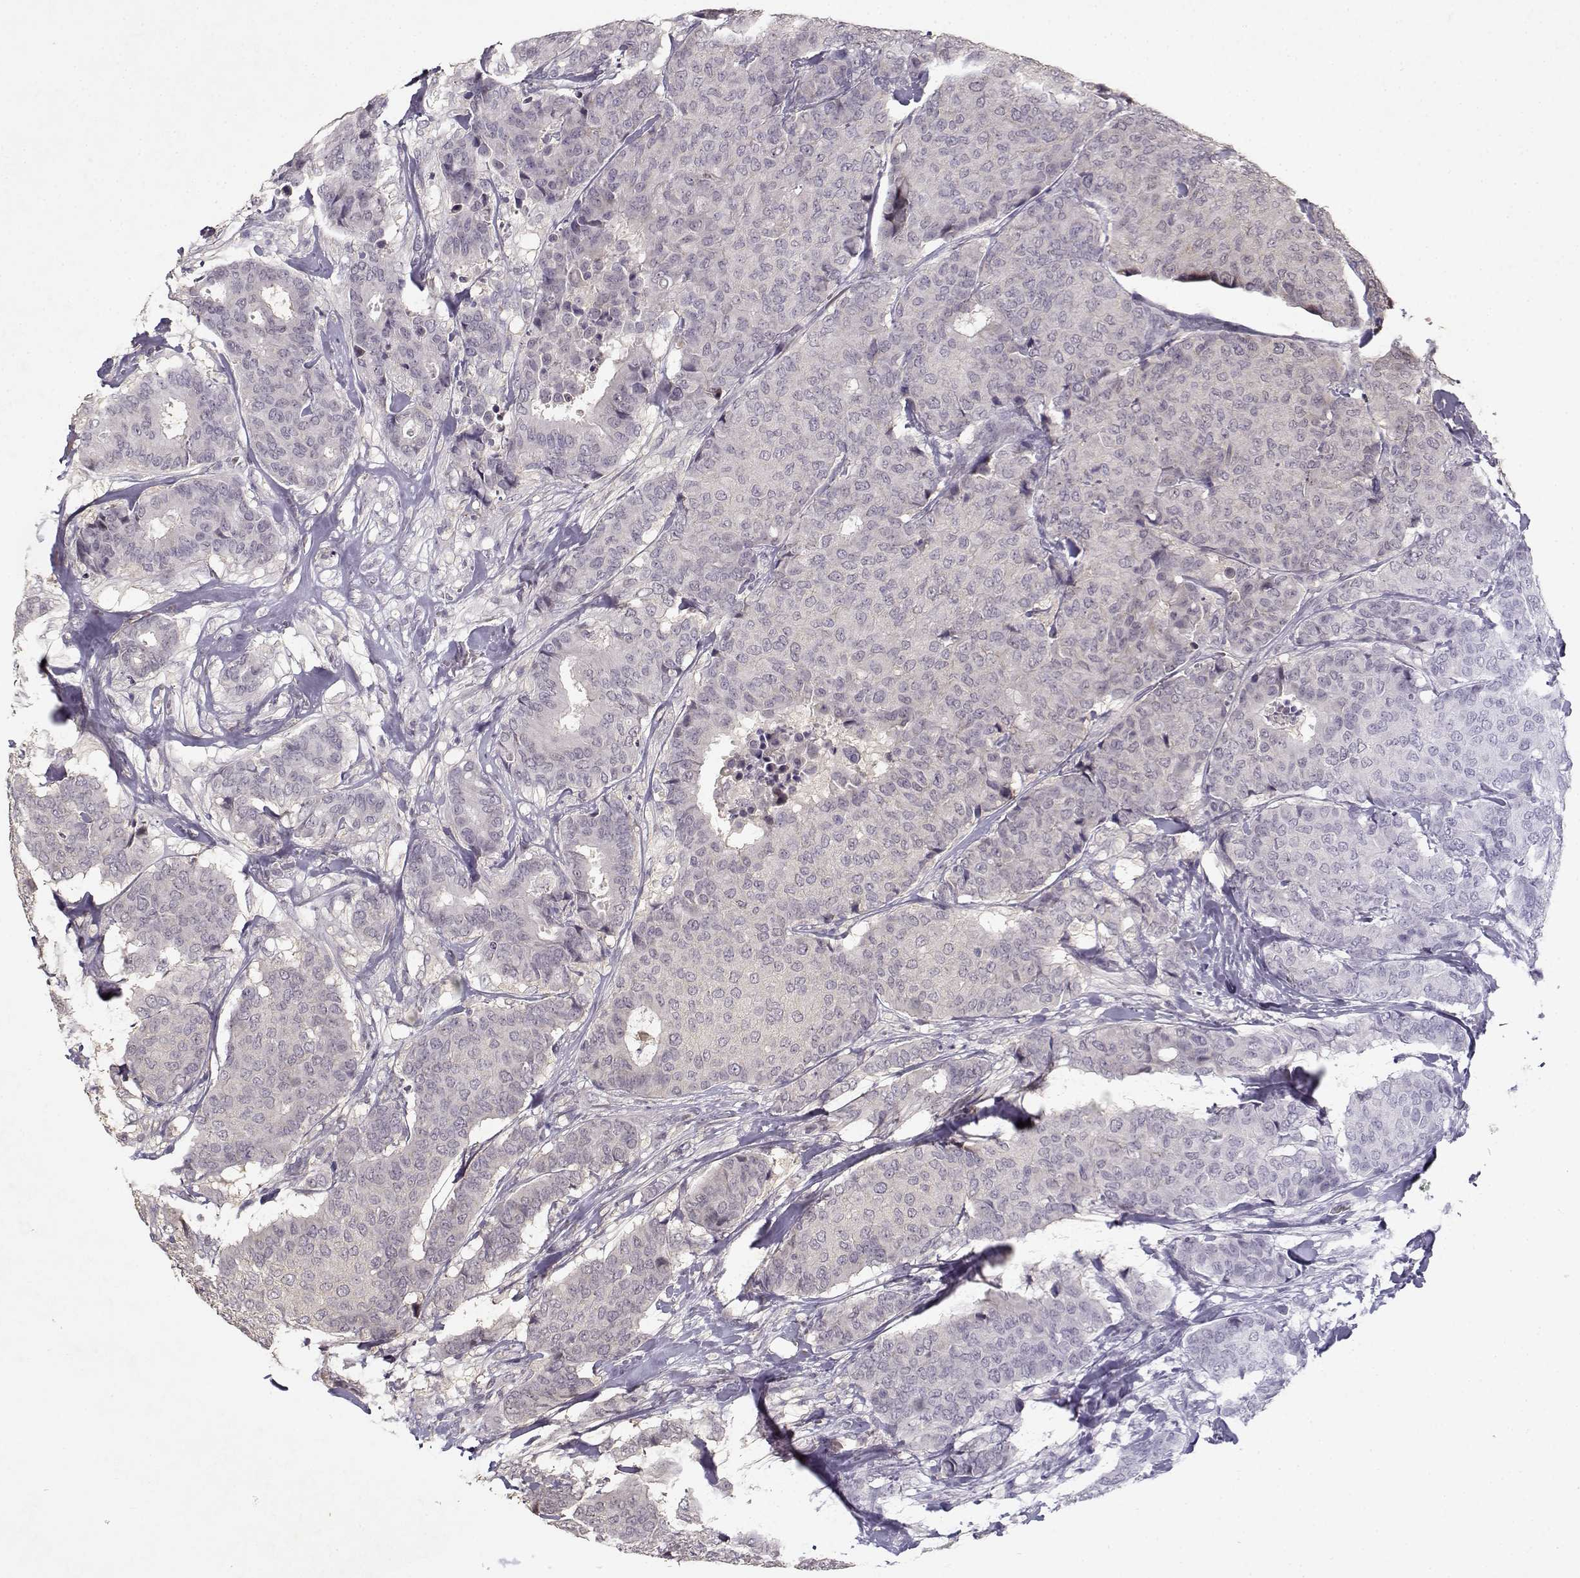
{"staining": {"intensity": "negative", "quantity": "none", "location": "none"}, "tissue": "breast cancer", "cell_type": "Tumor cells", "image_type": "cancer", "snomed": [{"axis": "morphology", "description": "Duct carcinoma"}, {"axis": "topography", "description": "Breast"}], "caption": "Micrograph shows no protein staining in tumor cells of intraductal carcinoma (breast) tissue.", "gene": "UROC1", "patient": {"sex": "female", "age": 75}}